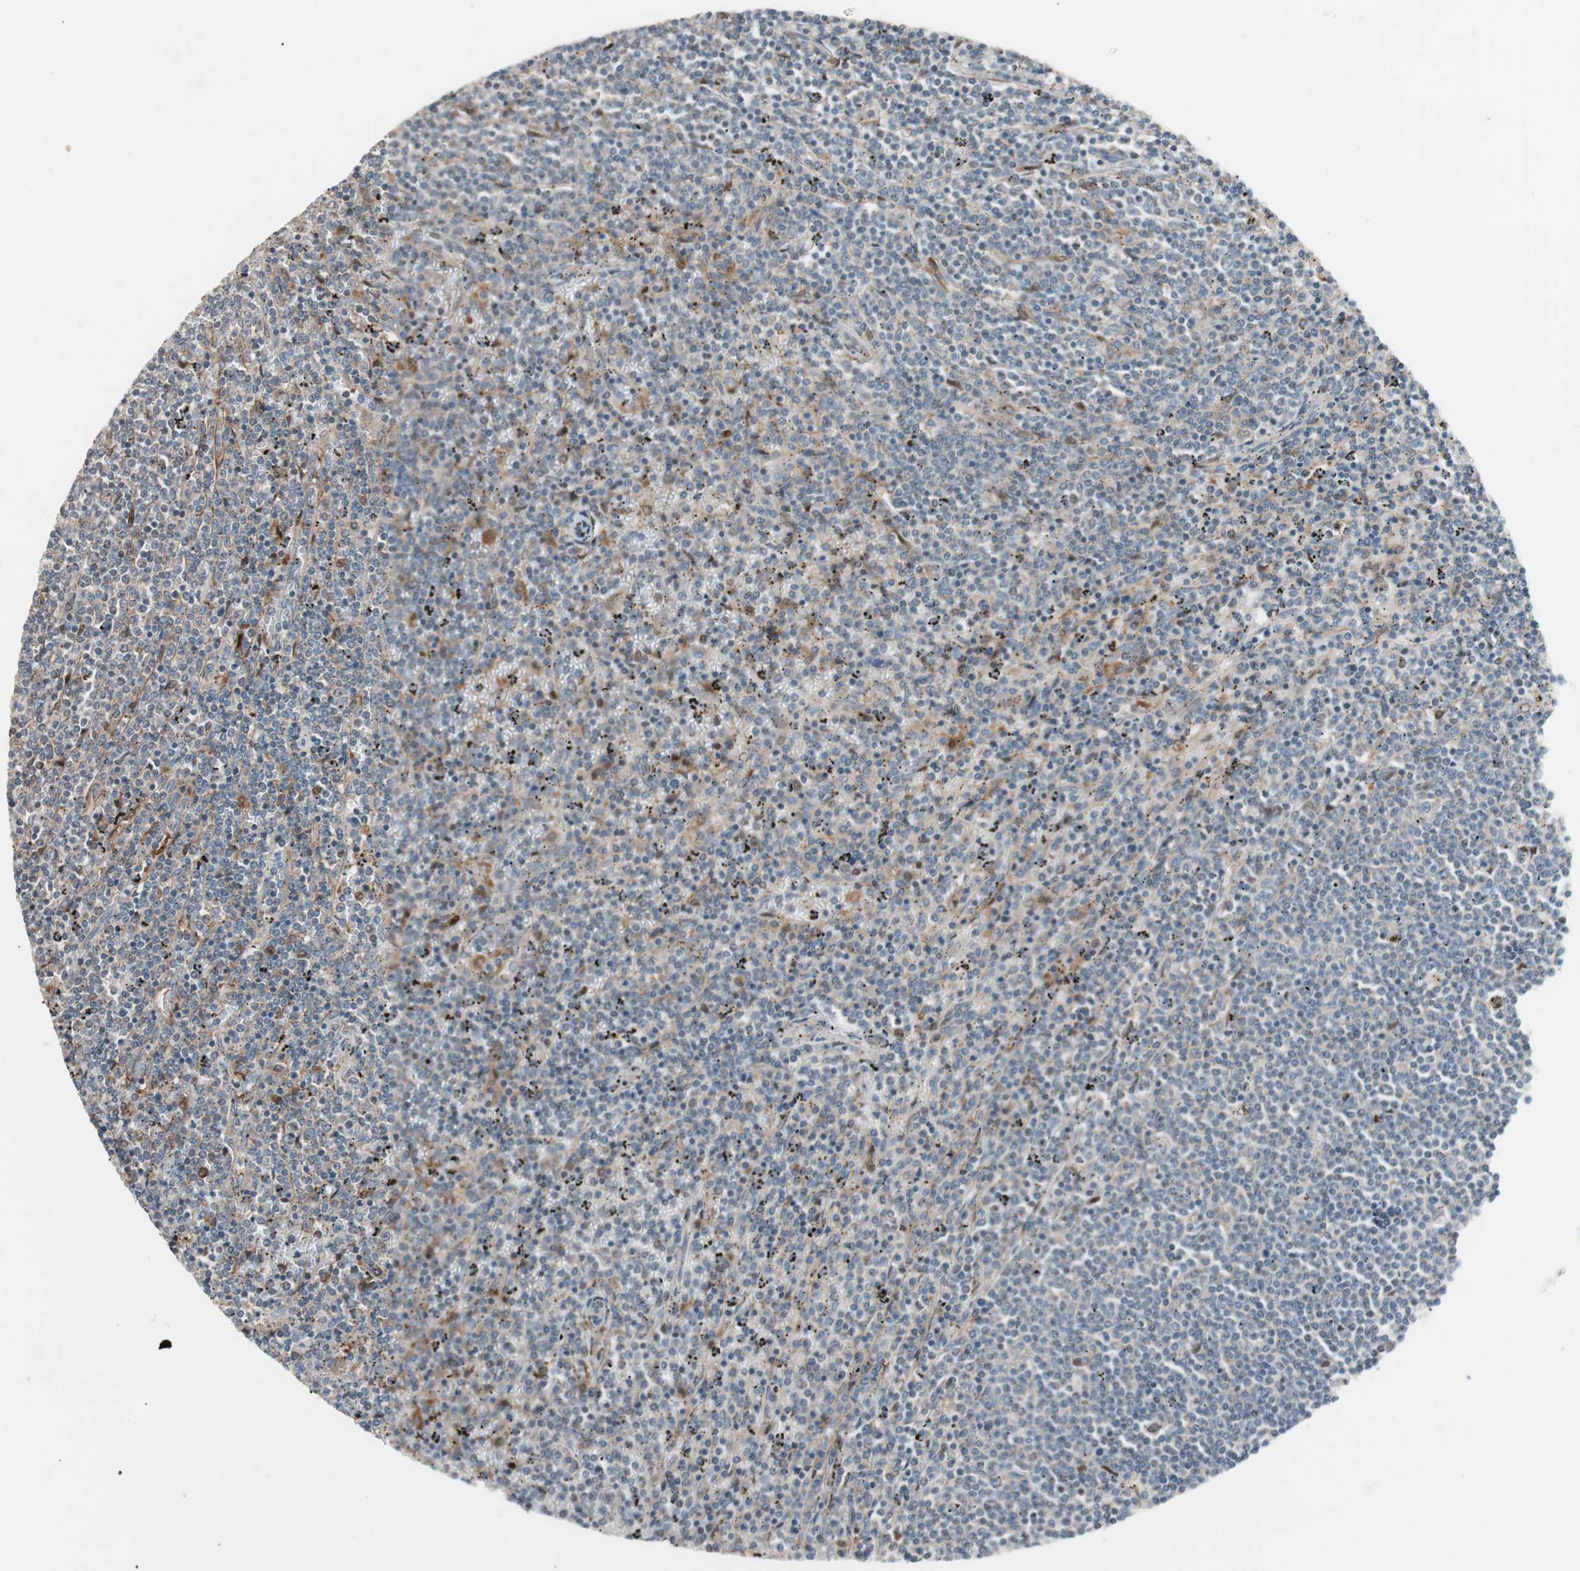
{"staining": {"intensity": "weak", "quantity": "25%-75%", "location": "cytoplasmic/membranous"}, "tissue": "lymphoma", "cell_type": "Tumor cells", "image_type": "cancer", "snomed": [{"axis": "morphology", "description": "Malignant lymphoma, non-Hodgkin's type, Low grade"}, {"axis": "topography", "description": "Spleen"}], "caption": "A brown stain labels weak cytoplasmic/membranous staining of a protein in human lymphoma tumor cells.", "gene": "FAAH", "patient": {"sex": "female", "age": 50}}